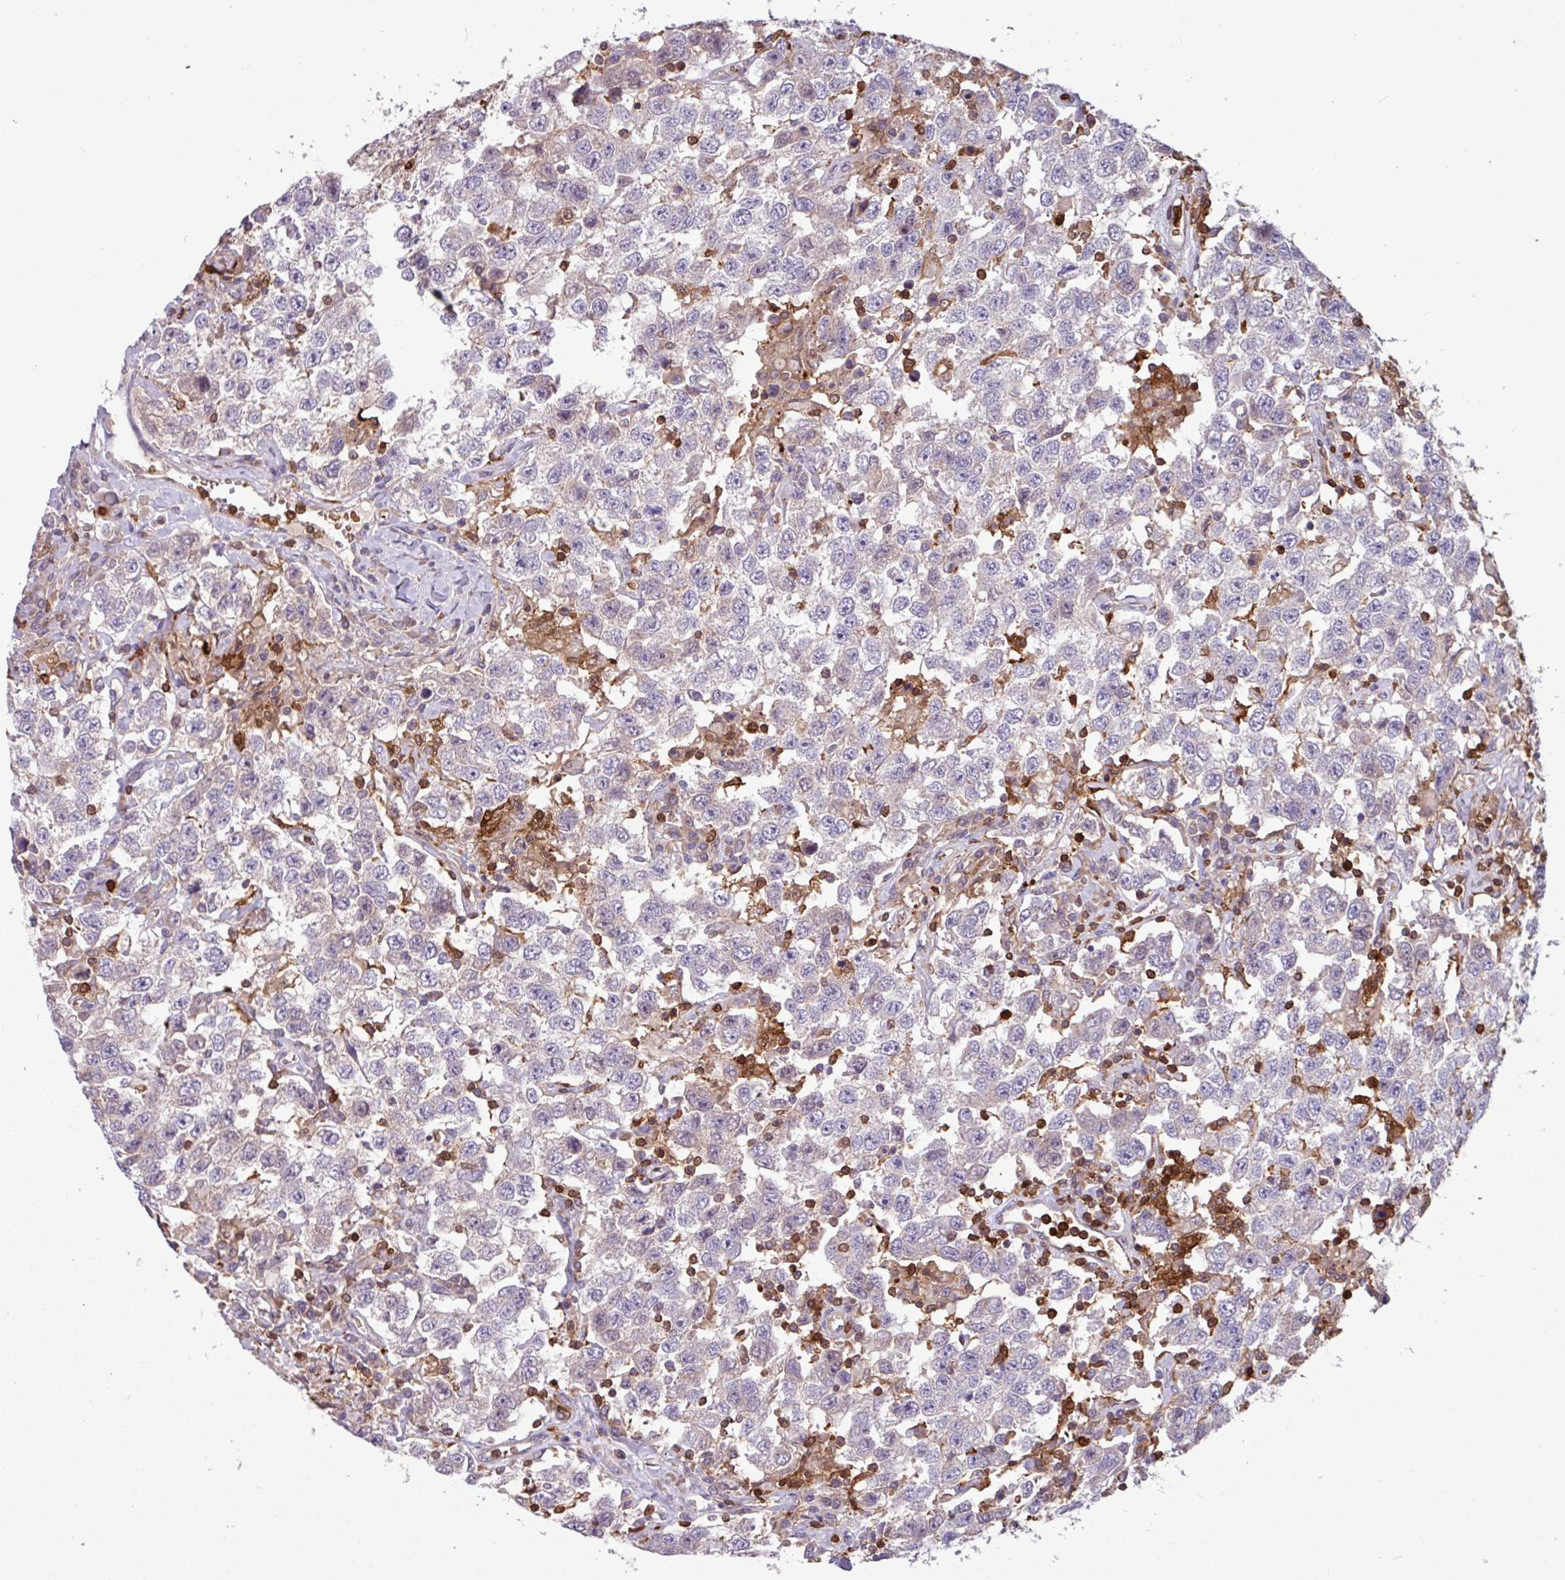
{"staining": {"intensity": "negative", "quantity": "none", "location": "none"}, "tissue": "testis cancer", "cell_type": "Tumor cells", "image_type": "cancer", "snomed": [{"axis": "morphology", "description": "Seminoma, NOS"}, {"axis": "topography", "description": "Testis"}], "caption": "Immunohistochemistry photomicrograph of neoplastic tissue: human testis seminoma stained with DAB reveals no significant protein positivity in tumor cells. (Brightfield microscopy of DAB immunohistochemistry at high magnification).", "gene": "SEC61G", "patient": {"sex": "male", "age": 41}}